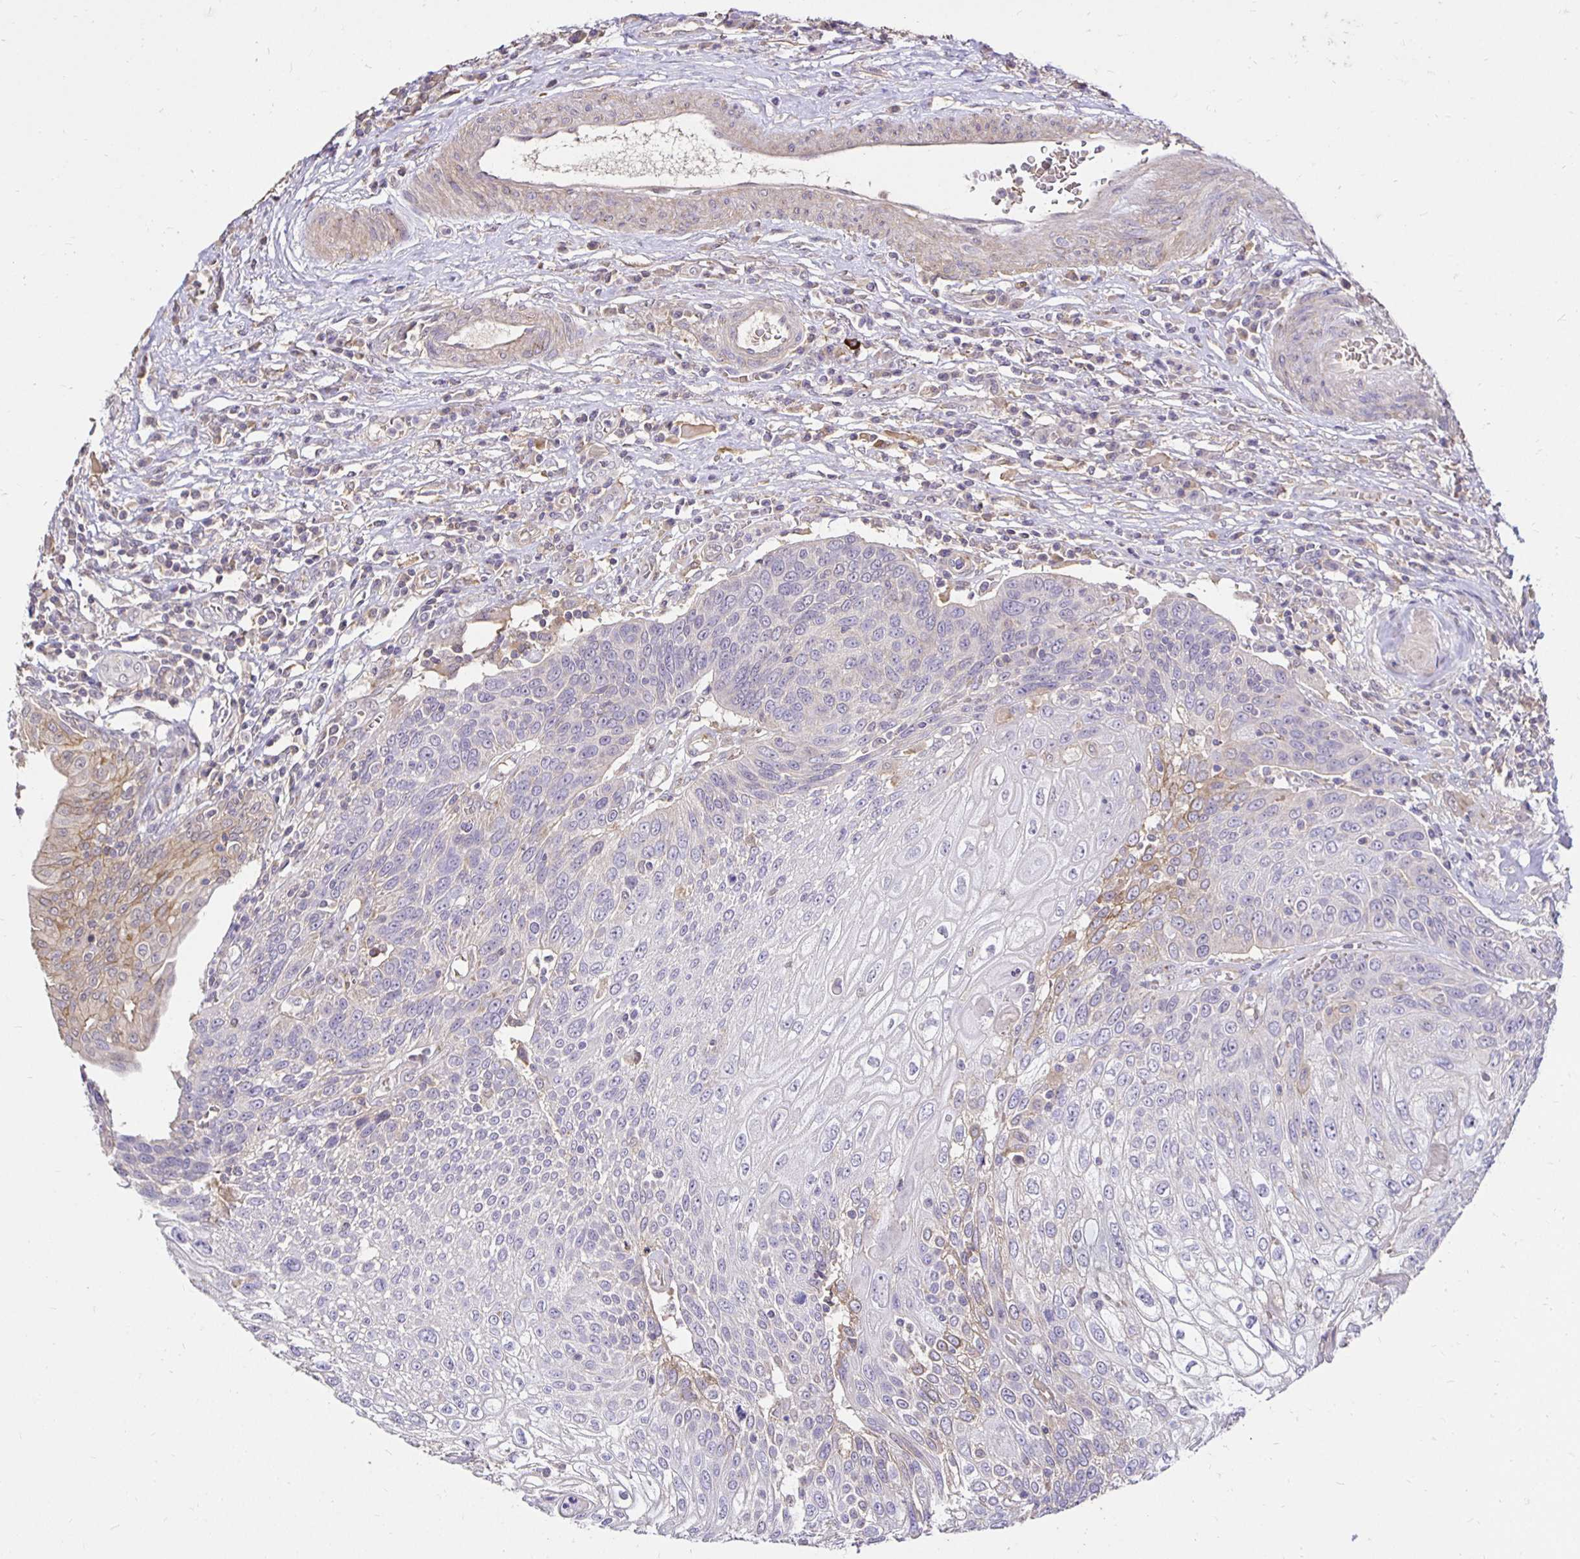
{"staining": {"intensity": "negative", "quantity": "none", "location": "none"}, "tissue": "urothelial cancer", "cell_type": "Tumor cells", "image_type": "cancer", "snomed": [{"axis": "morphology", "description": "Urothelial carcinoma, High grade"}, {"axis": "topography", "description": "Urinary bladder"}], "caption": "Immunohistochemistry of urothelial cancer displays no positivity in tumor cells.", "gene": "PNPLA3", "patient": {"sex": "female", "age": 70}}